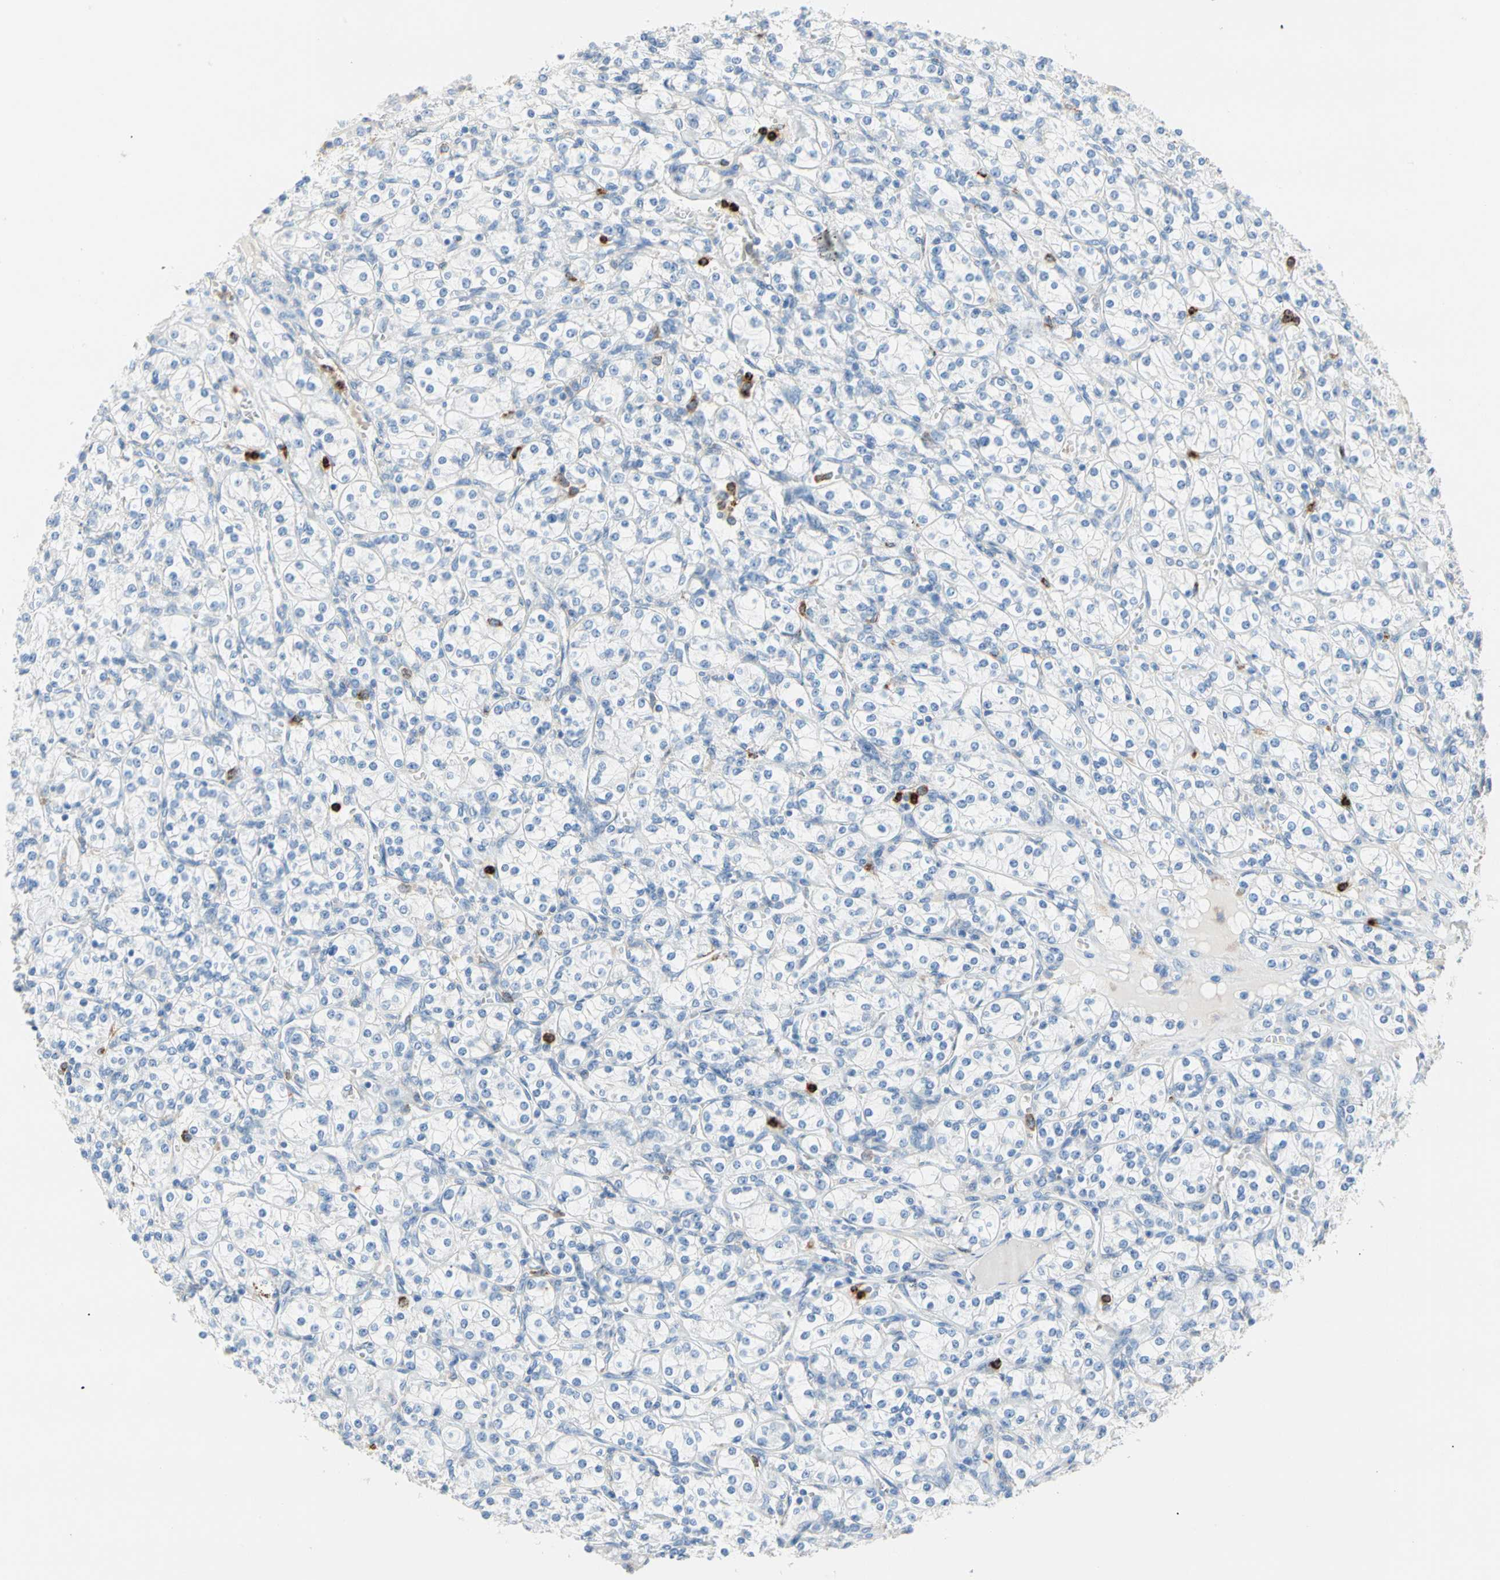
{"staining": {"intensity": "negative", "quantity": "none", "location": "none"}, "tissue": "renal cancer", "cell_type": "Tumor cells", "image_type": "cancer", "snomed": [{"axis": "morphology", "description": "Adenocarcinoma, NOS"}, {"axis": "topography", "description": "Kidney"}], "caption": "Immunohistochemistry of renal adenocarcinoma shows no positivity in tumor cells.", "gene": "CLEC4A", "patient": {"sex": "male", "age": 77}}